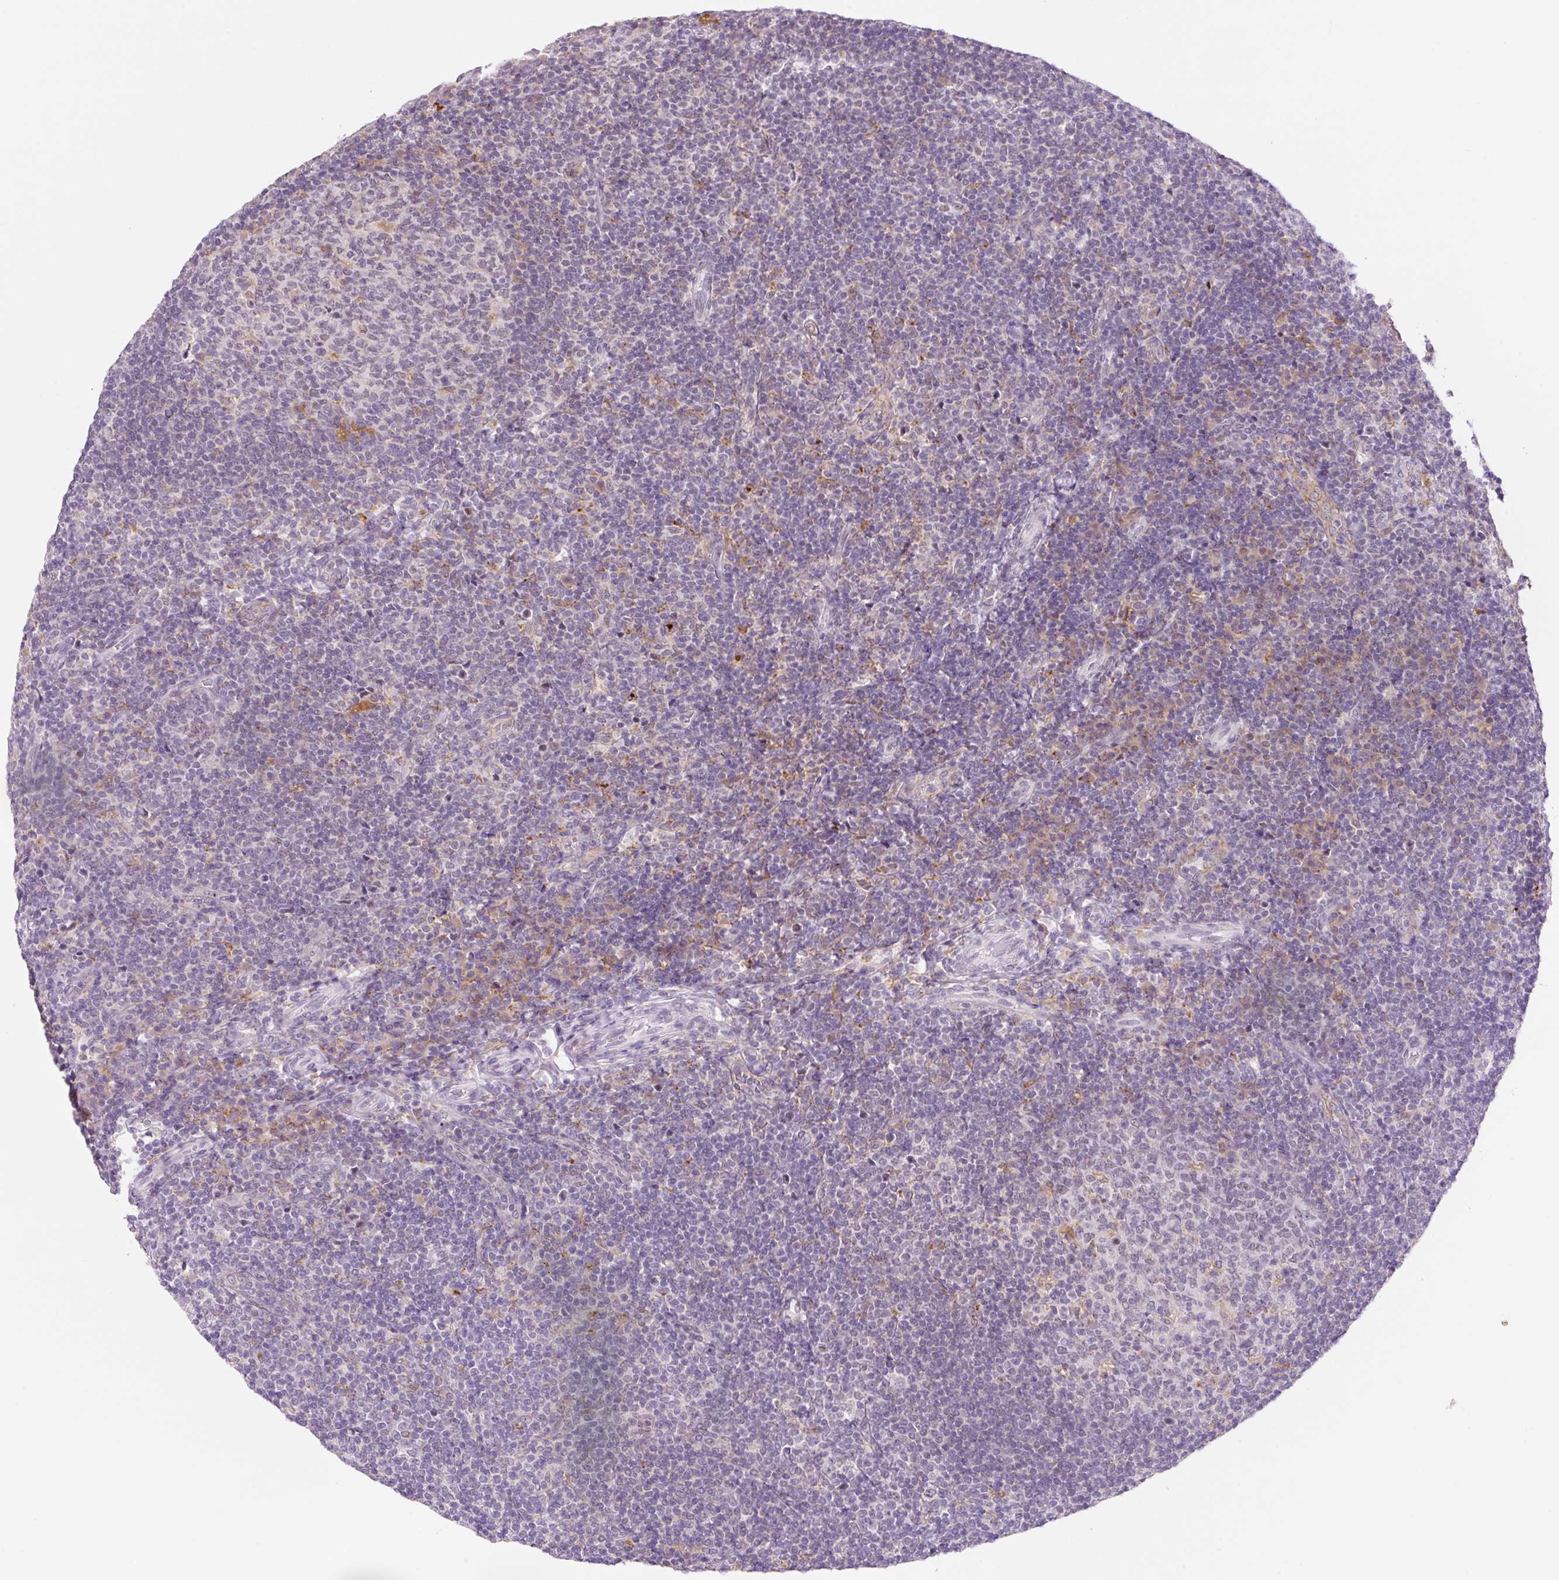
{"staining": {"intensity": "weak", "quantity": "<25%", "location": "cytoplasmic/membranous"}, "tissue": "tonsil", "cell_type": "Germinal center cells", "image_type": "normal", "snomed": [{"axis": "morphology", "description": "Normal tissue, NOS"}, {"axis": "topography", "description": "Tonsil"}], "caption": "DAB immunohistochemical staining of normal tonsil displays no significant positivity in germinal center cells.", "gene": "CEBPZOS", "patient": {"sex": "female", "age": 10}}